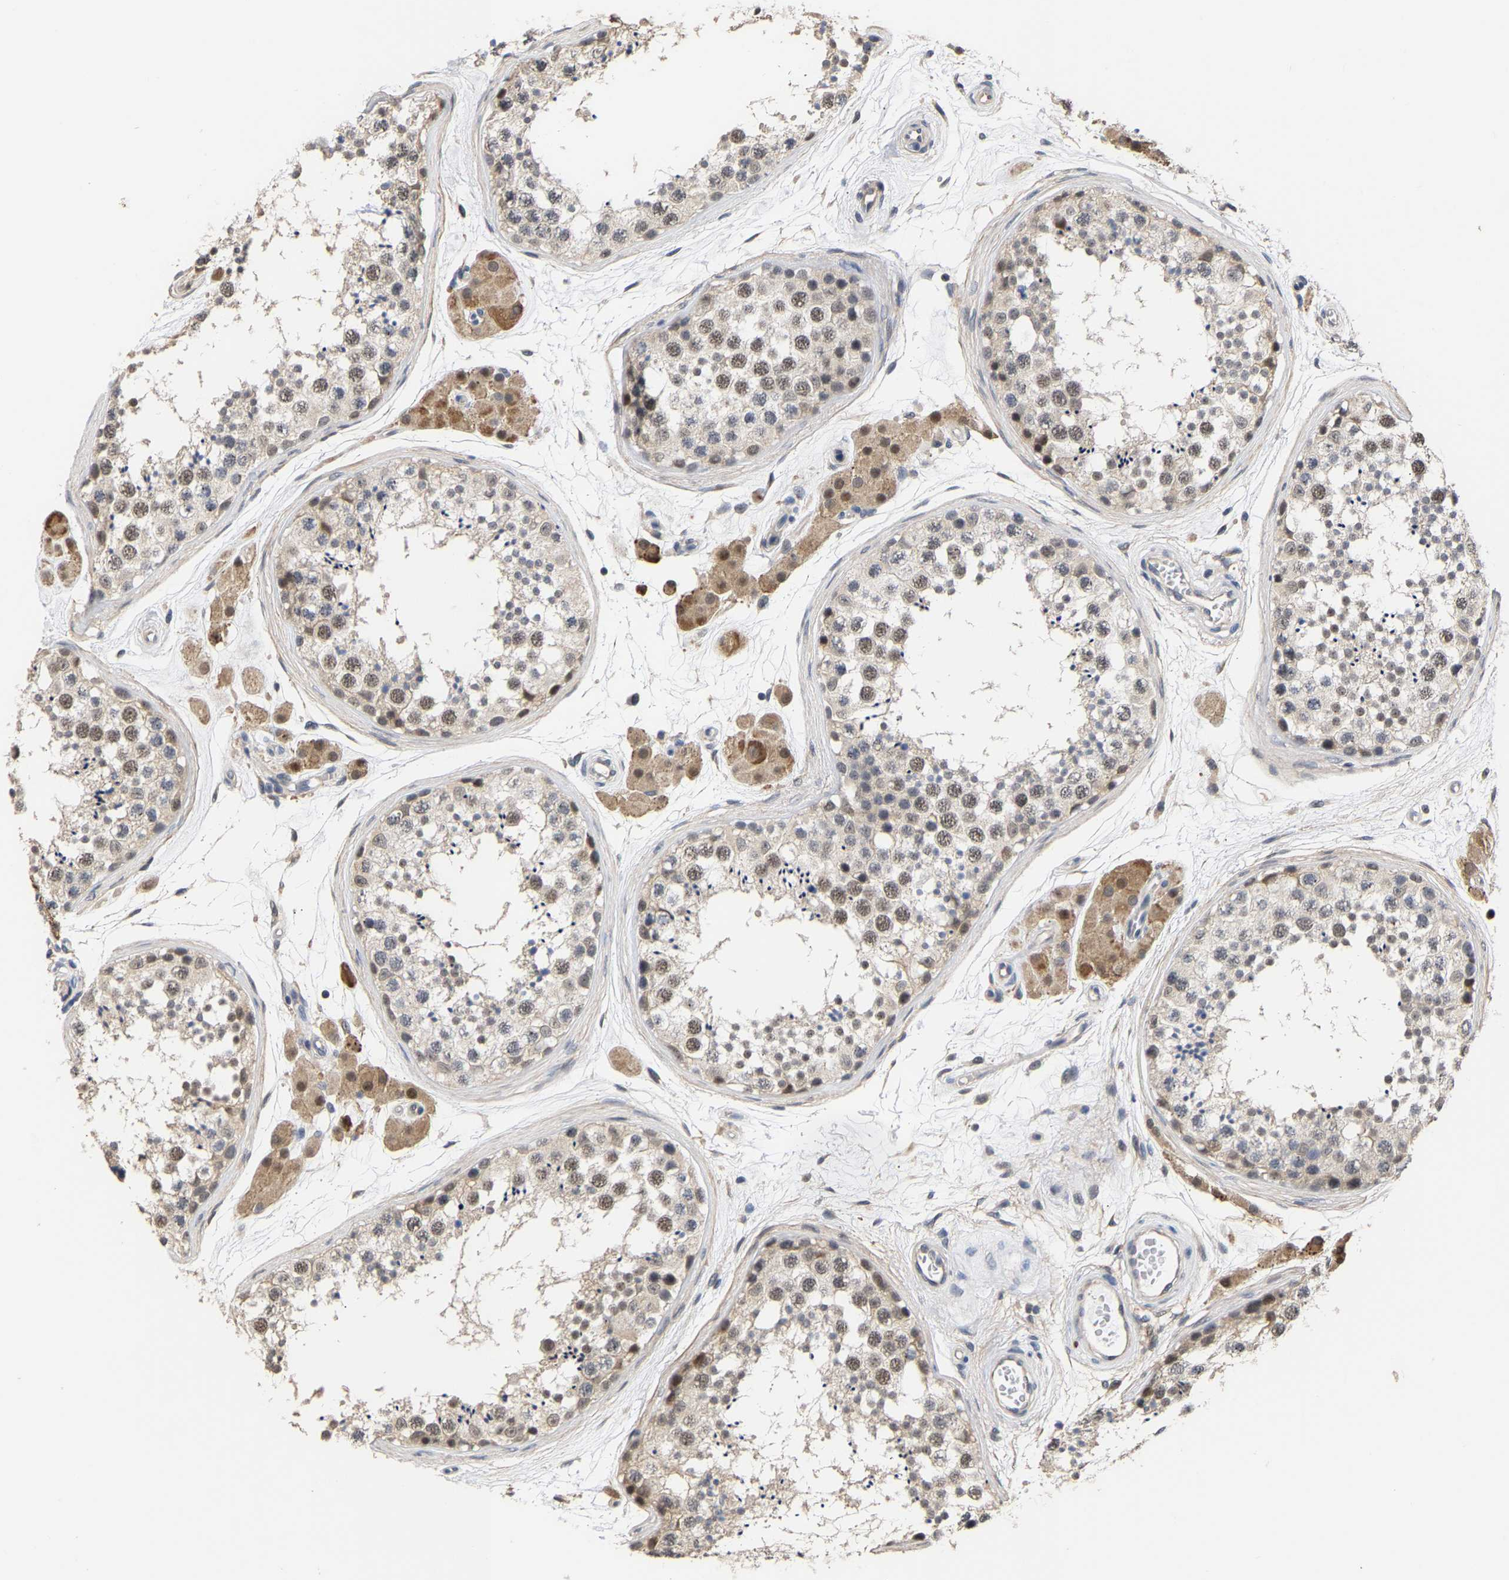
{"staining": {"intensity": "weak", "quantity": "25%-75%", "location": "nuclear"}, "tissue": "testis", "cell_type": "Cells in seminiferous ducts", "image_type": "normal", "snomed": [{"axis": "morphology", "description": "Normal tissue, NOS"}, {"axis": "topography", "description": "Testis"}], "caption": "Brown immunohistochemical staining in unremarkable human testis reveals weak nuclear expression in approximately 25%-75% of cells in seminiferous ducts.", "gene": "TDRD7", "patient": {"sex": "male", "age": 56}}